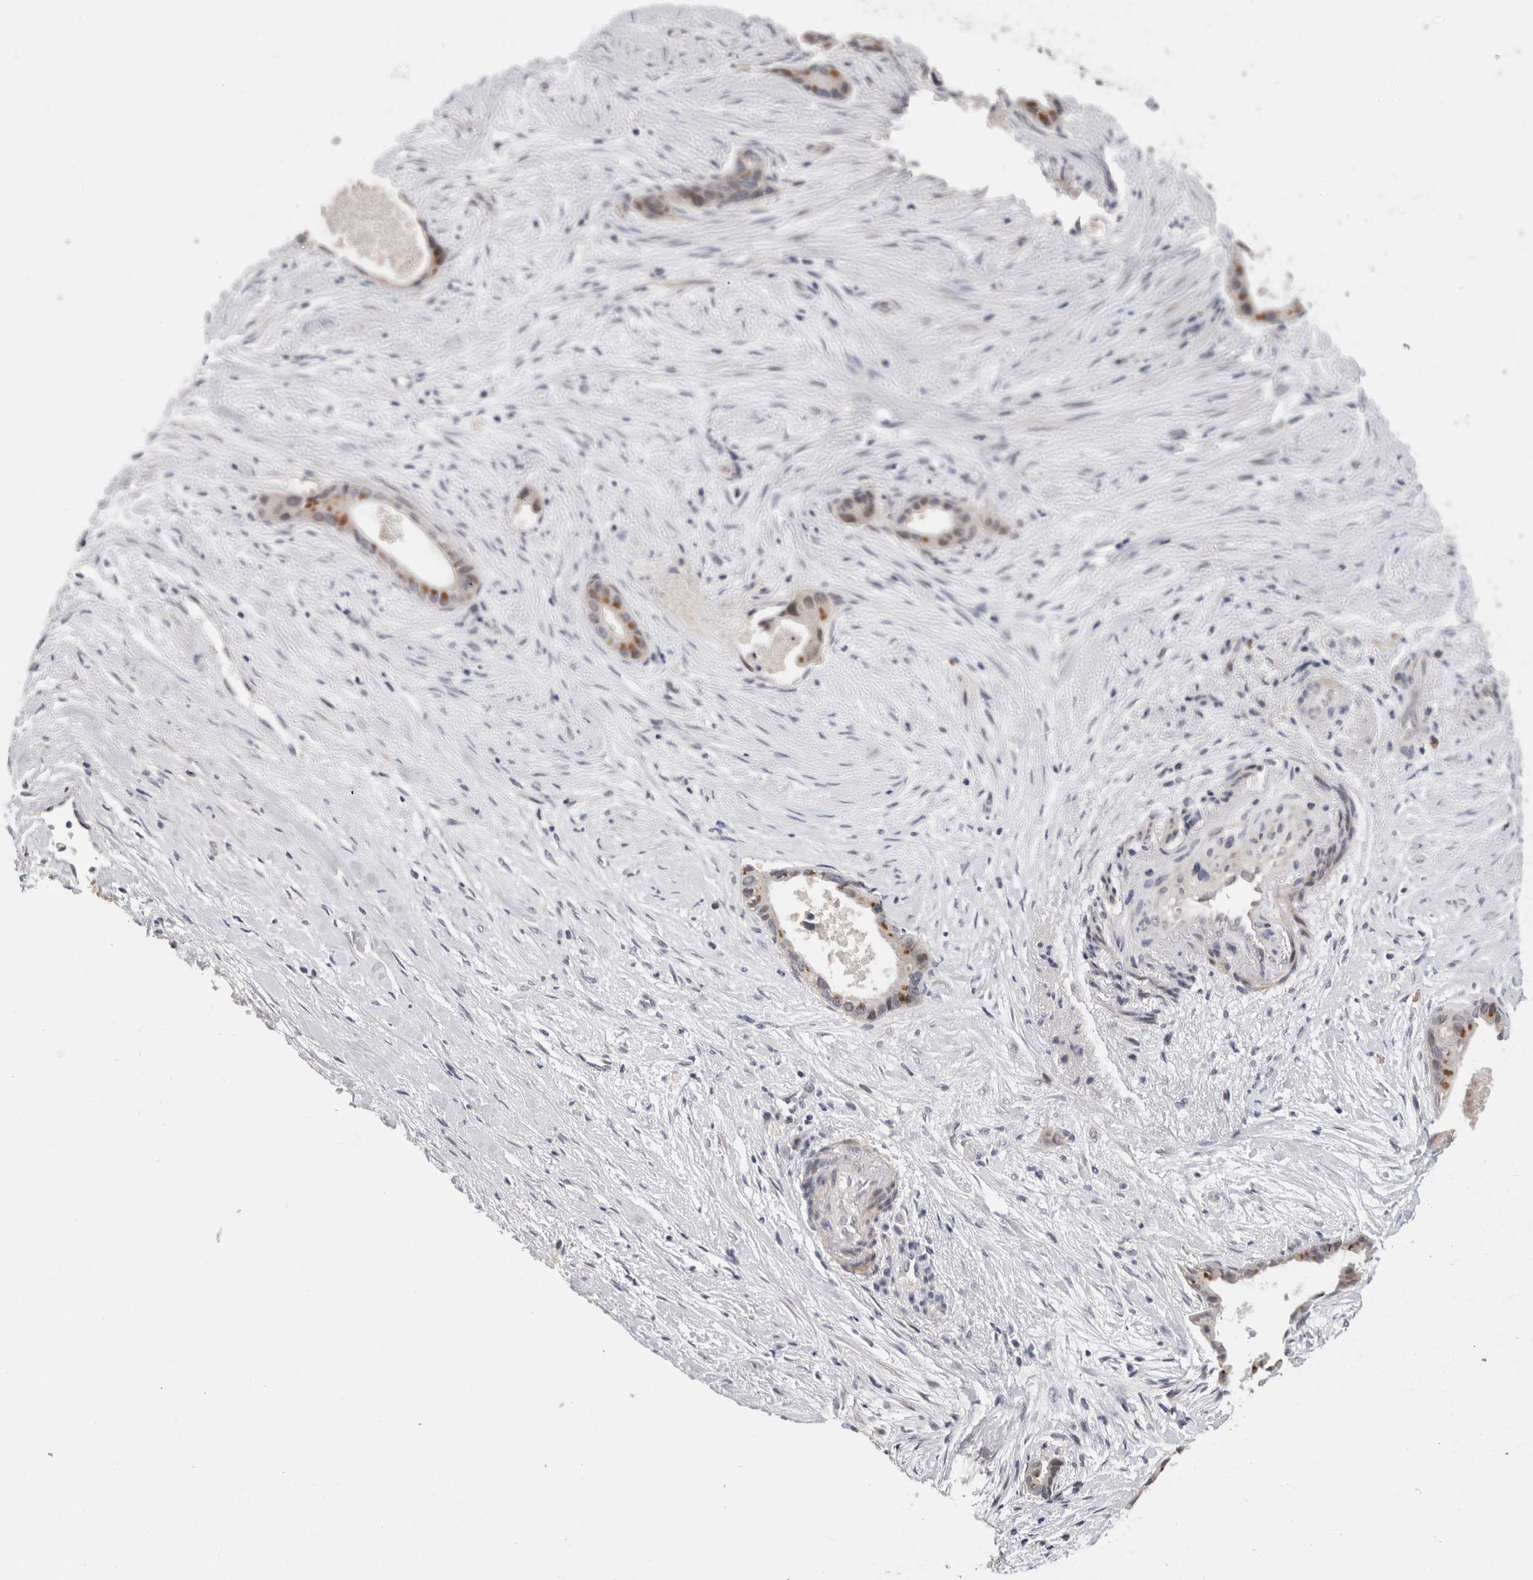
{"staining": {"intensity": "moderate", "quantity": ">75%", "location": "cytoplasmic/membranous"}, "tissue": "liver cancer", "cell_type": "Tumor cells", "image_type": "cancer", "snomed": [{"axis": "morphology", "description": "Cholangiocarcinoma"}, {"axis": "topography", "description": "Liver"}], "caption": "Immunohistochemistry (IHC) of cholangiocarcinoma (liver) exhibits medium levels of moderate cytoplasmic/membranous staining in about >75% of tumor cells.", "gene": "CRYBG1", "patient": {"sex": "female", "age": 55}}